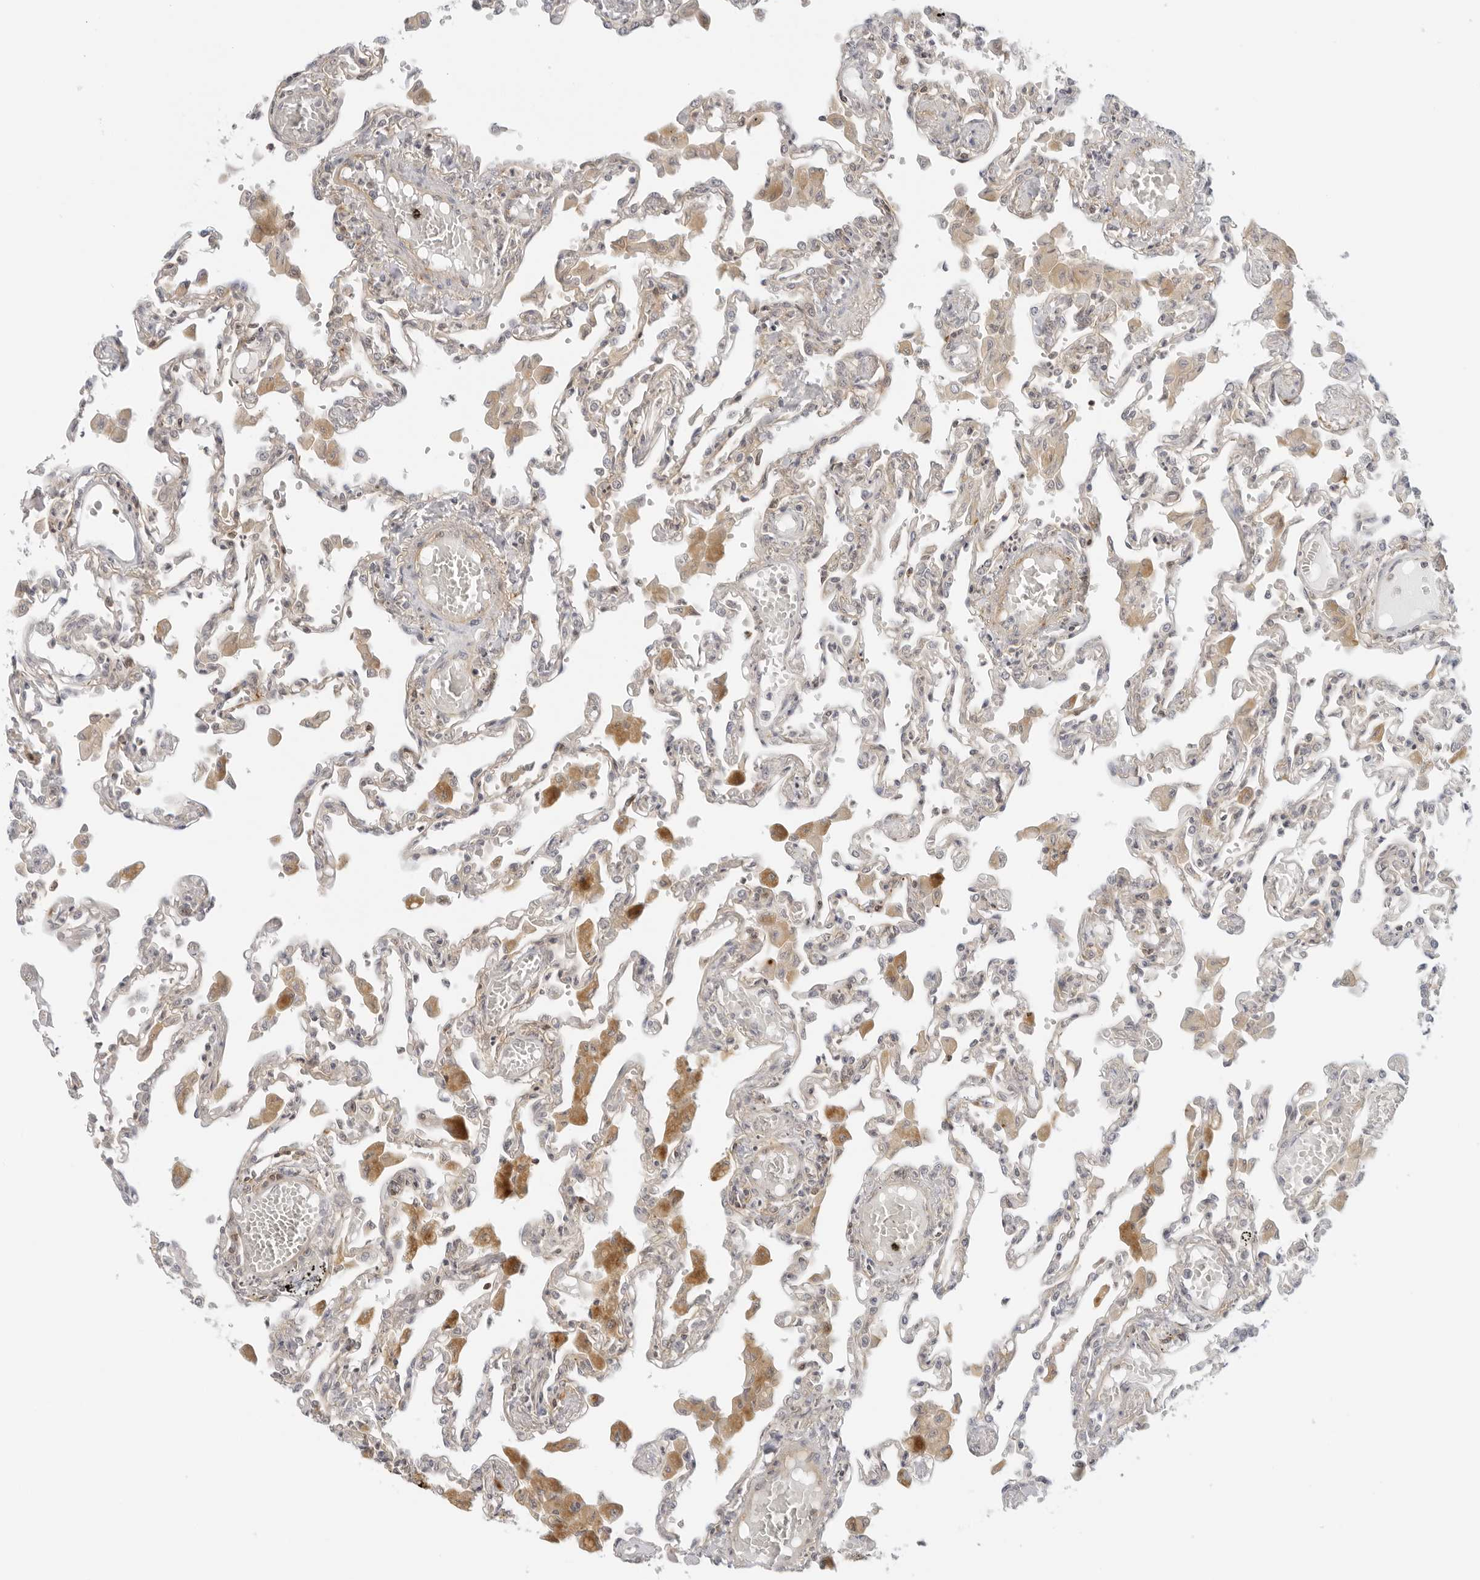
{"staining": {"intensity": "weak", "quantity": "25%-75%", "location": "cytoplasmic/membranous"}, "tissue": "lung", "cell_type": "Alveolar cells", "image_type": "normal", "snomed": [{"axis": "morphology", "description": "Normal tissue, NOS"}, {"axis": "topography", "description": "Bronchus"}, {"axis": "topography", "description": "Lung"}], "caption": "Protein expression analysis of benign human lung reveals weak cytoplasmic/membranous staining in approximately 25%-75% of alveolar cells.", "gene": "OSCP1", "patient": {"sex": "female", "age": 49}}